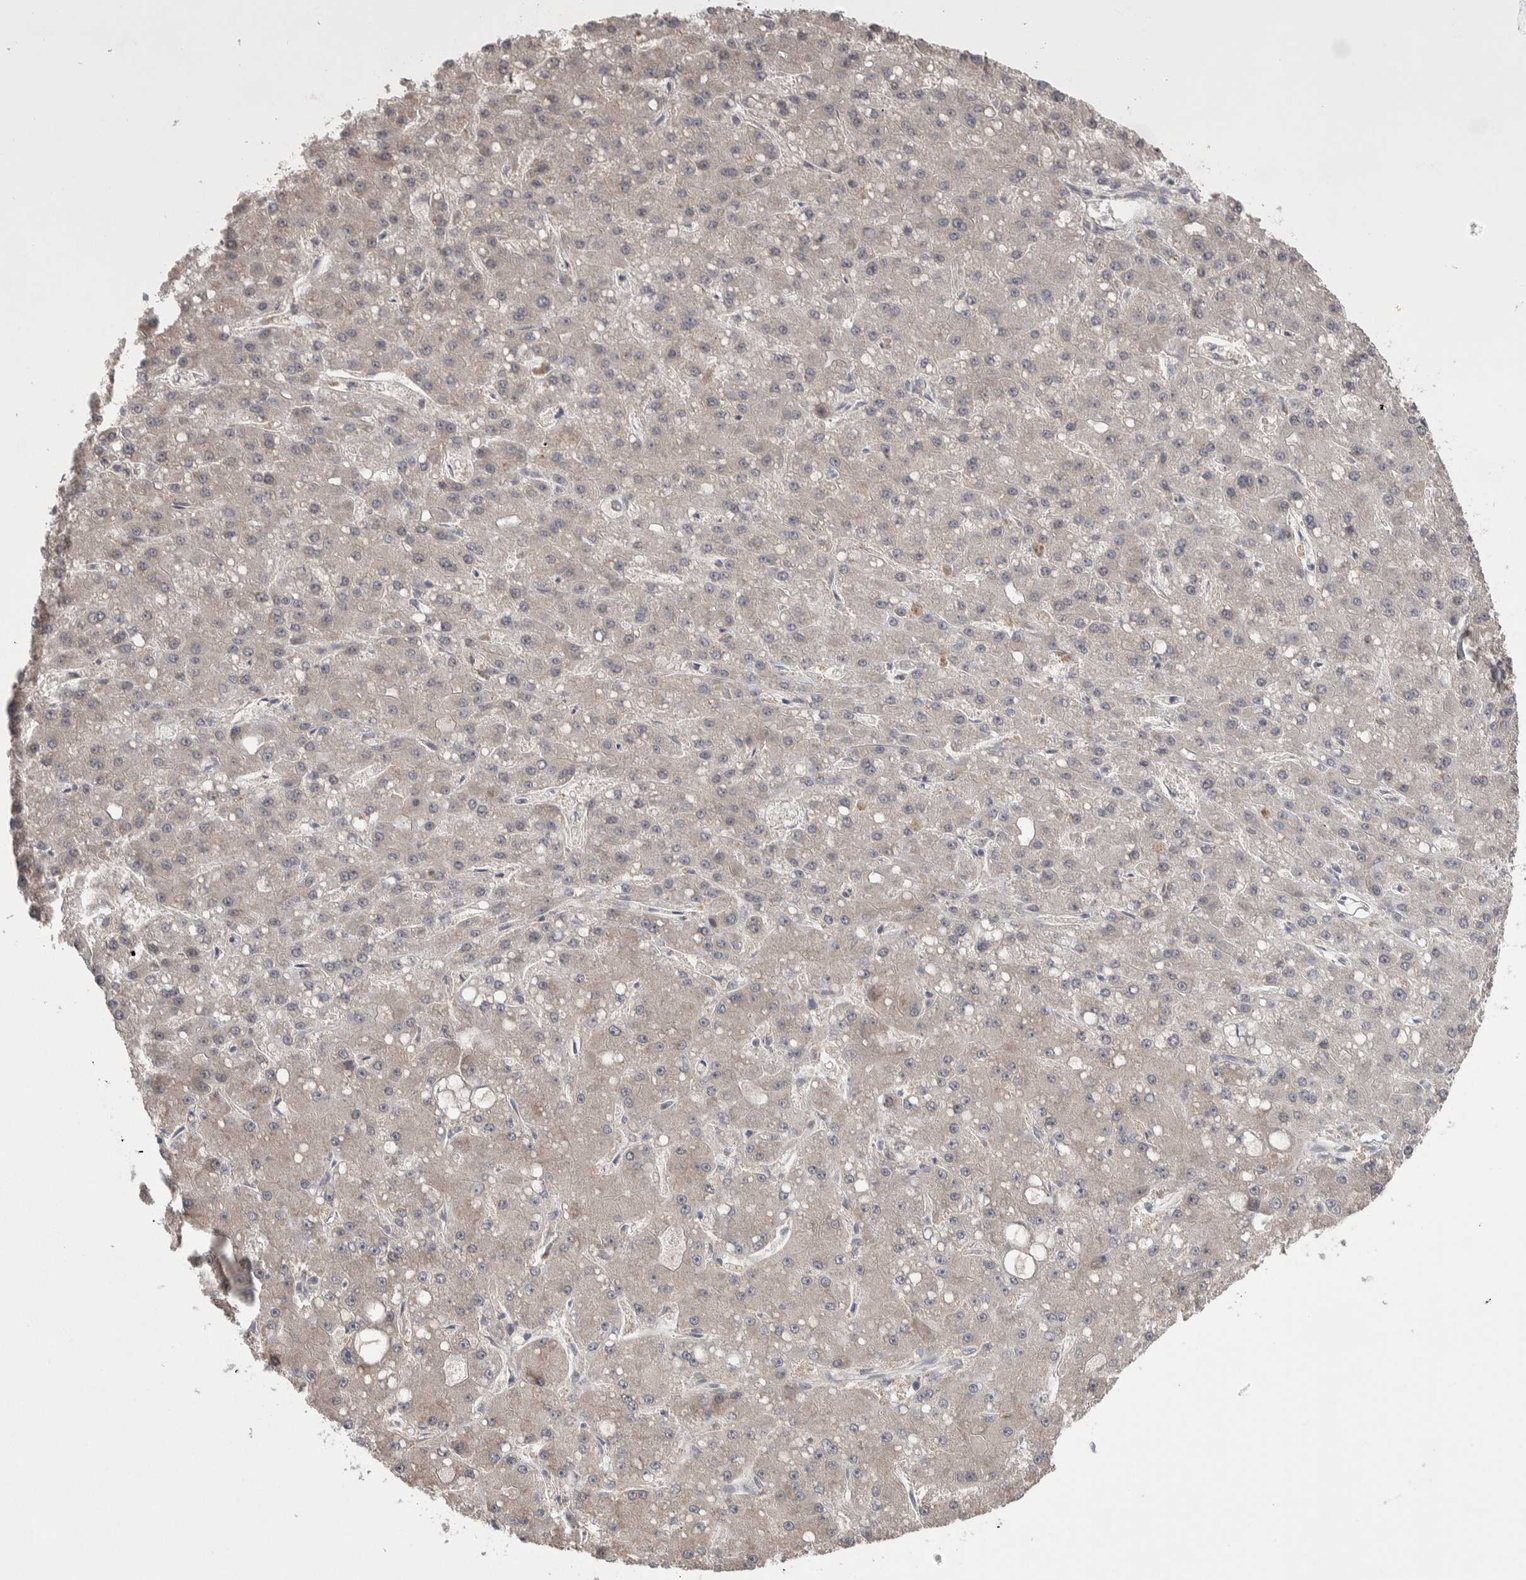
{"staining": {"intensity": "weak", "quantity": "25%-75%", "location": "cytoplasmic/membranous"}, "tissue": "liver cancer", "cell_type": "Tumor cells", "image_type": "cancer", "snomed": [{"axis": "morphology", "description": "Carcinoma, Hepatocellular, NOS"}, {"axis": "topography", "description": "Liver"}], "caption": "IHC of liver hepatocellular carcinoma reveals low levels of weak cytoplasmic/membranous staining in approximately 25%-75% of tumor cells.", "gene": "CUL2", "patient": {"sex": "male", "age": 67}}